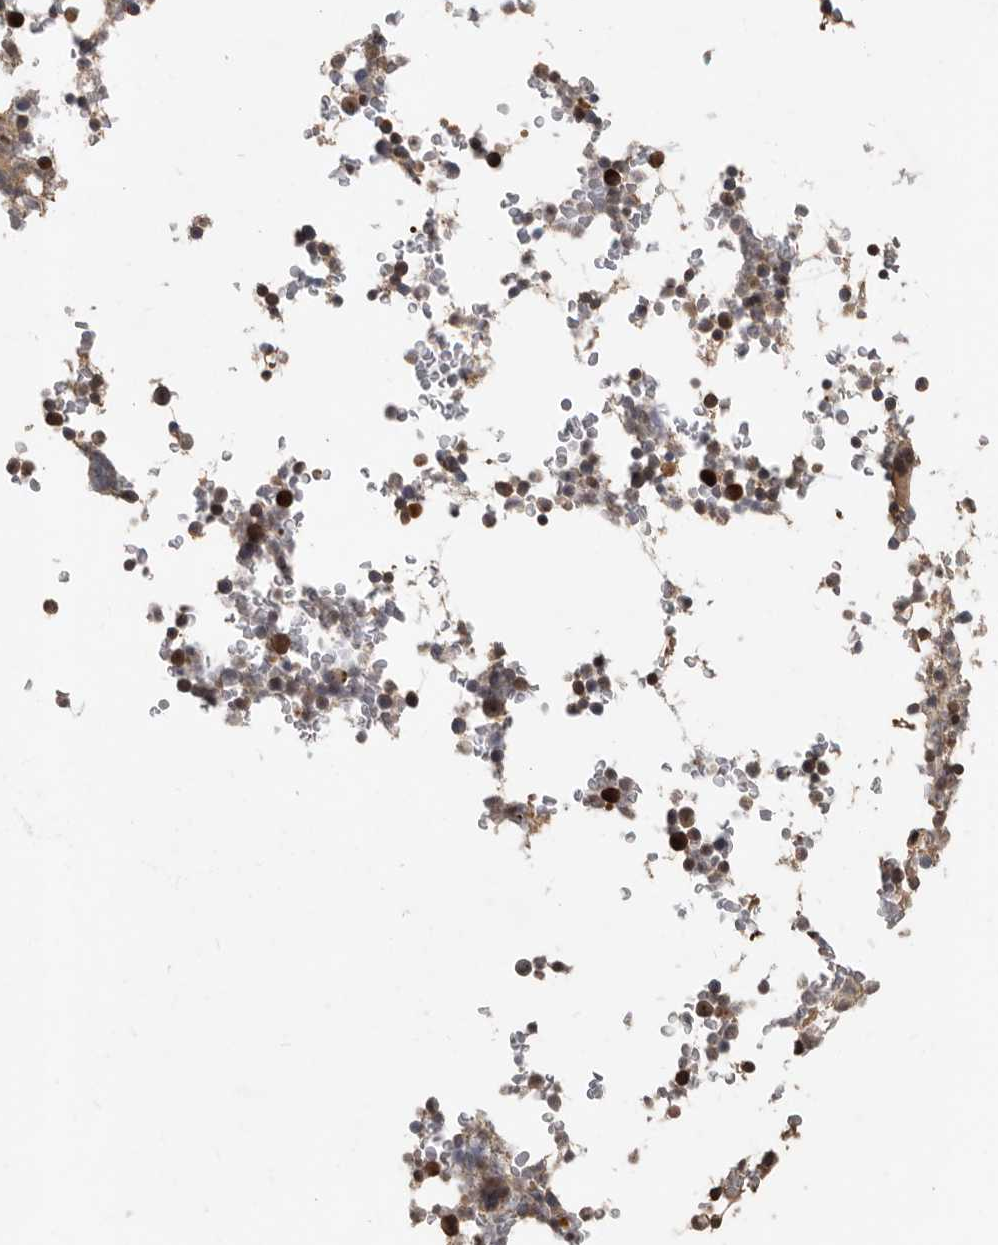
{"staining": {"intensity": "strong", "quantity": "25%-75%", "location": "cytoplasmic/membranous"}, "tissue": "bone marrow", "cell_type": "Hematopoietic cells", "image_type": "normal", "snomed": [{"axis": "morphology", "description": "Normal tissue, NOS"}, {"axis": "topography", "description": "Bone marrow"}], "caption": "An IHC histopathology image of benign tissue is shown. Protein staining in brown shows strong cytoplasmic/membranous positivity in bone marrow within hematopoietic cells.", "gene": "LRGUK", "patient": {"sex": "male", "age": 58}}